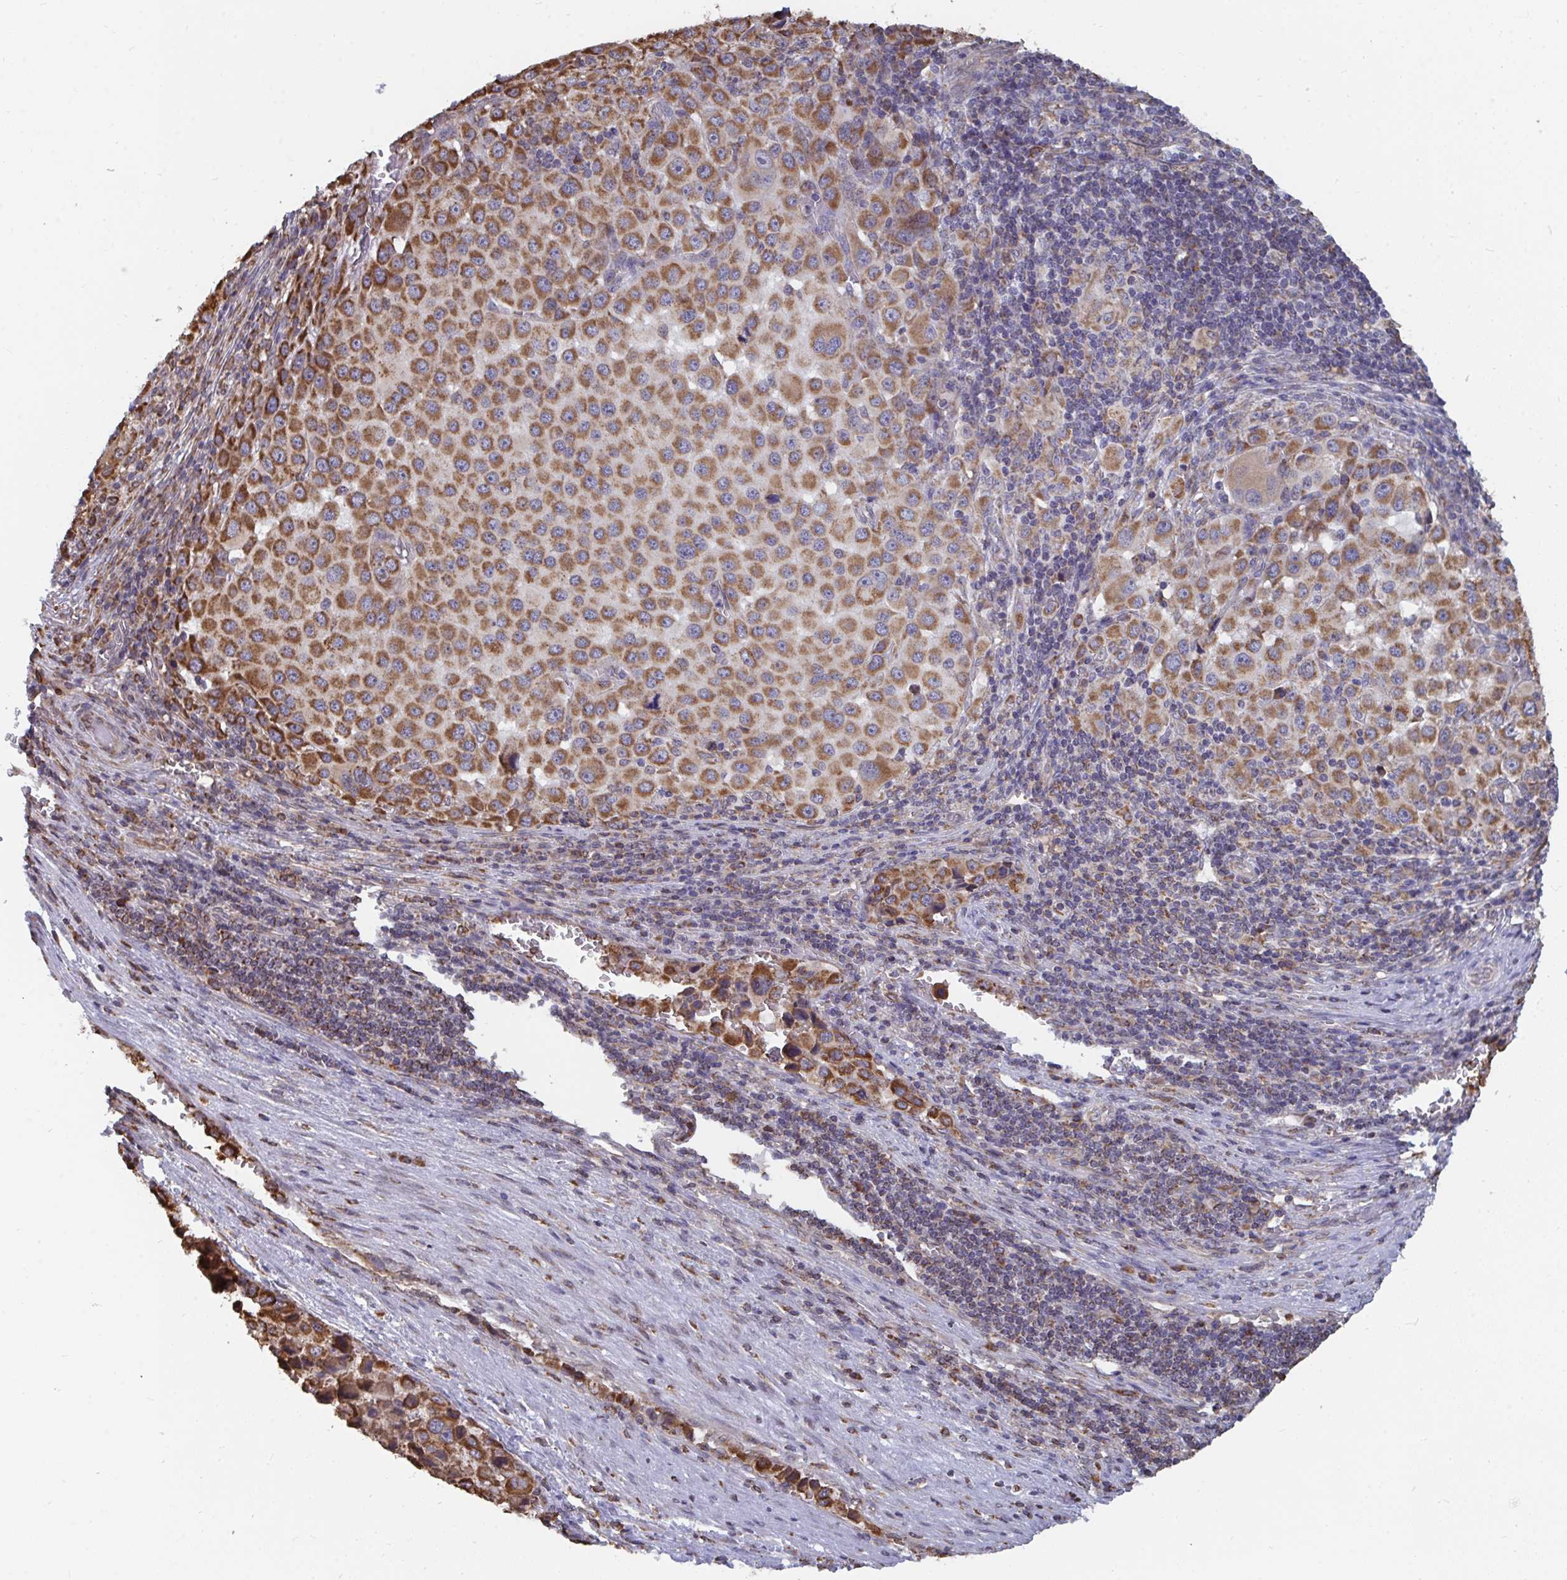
{"staining": {"intensity": "moderate", "quantity": ">75%", "location": "cytoplasmic/membranous"}, "tissue": "melanoma", "cell_type": "Tumor cells", "image_type": "cancer", "snomed": [{"axis": "morphology", "description": "Malignant melanoma, Metastatic site"}, {"axis": "topography", "description": "Lymph node"}], "caption": "Tumor cells show medium levels of moderate cytoplasmic/membranous staining in about >75% of cells in human malignant melanoma (metastatic site).", "gene": "ELAVL1", "patient": {"sex": "female", "age": 65}}